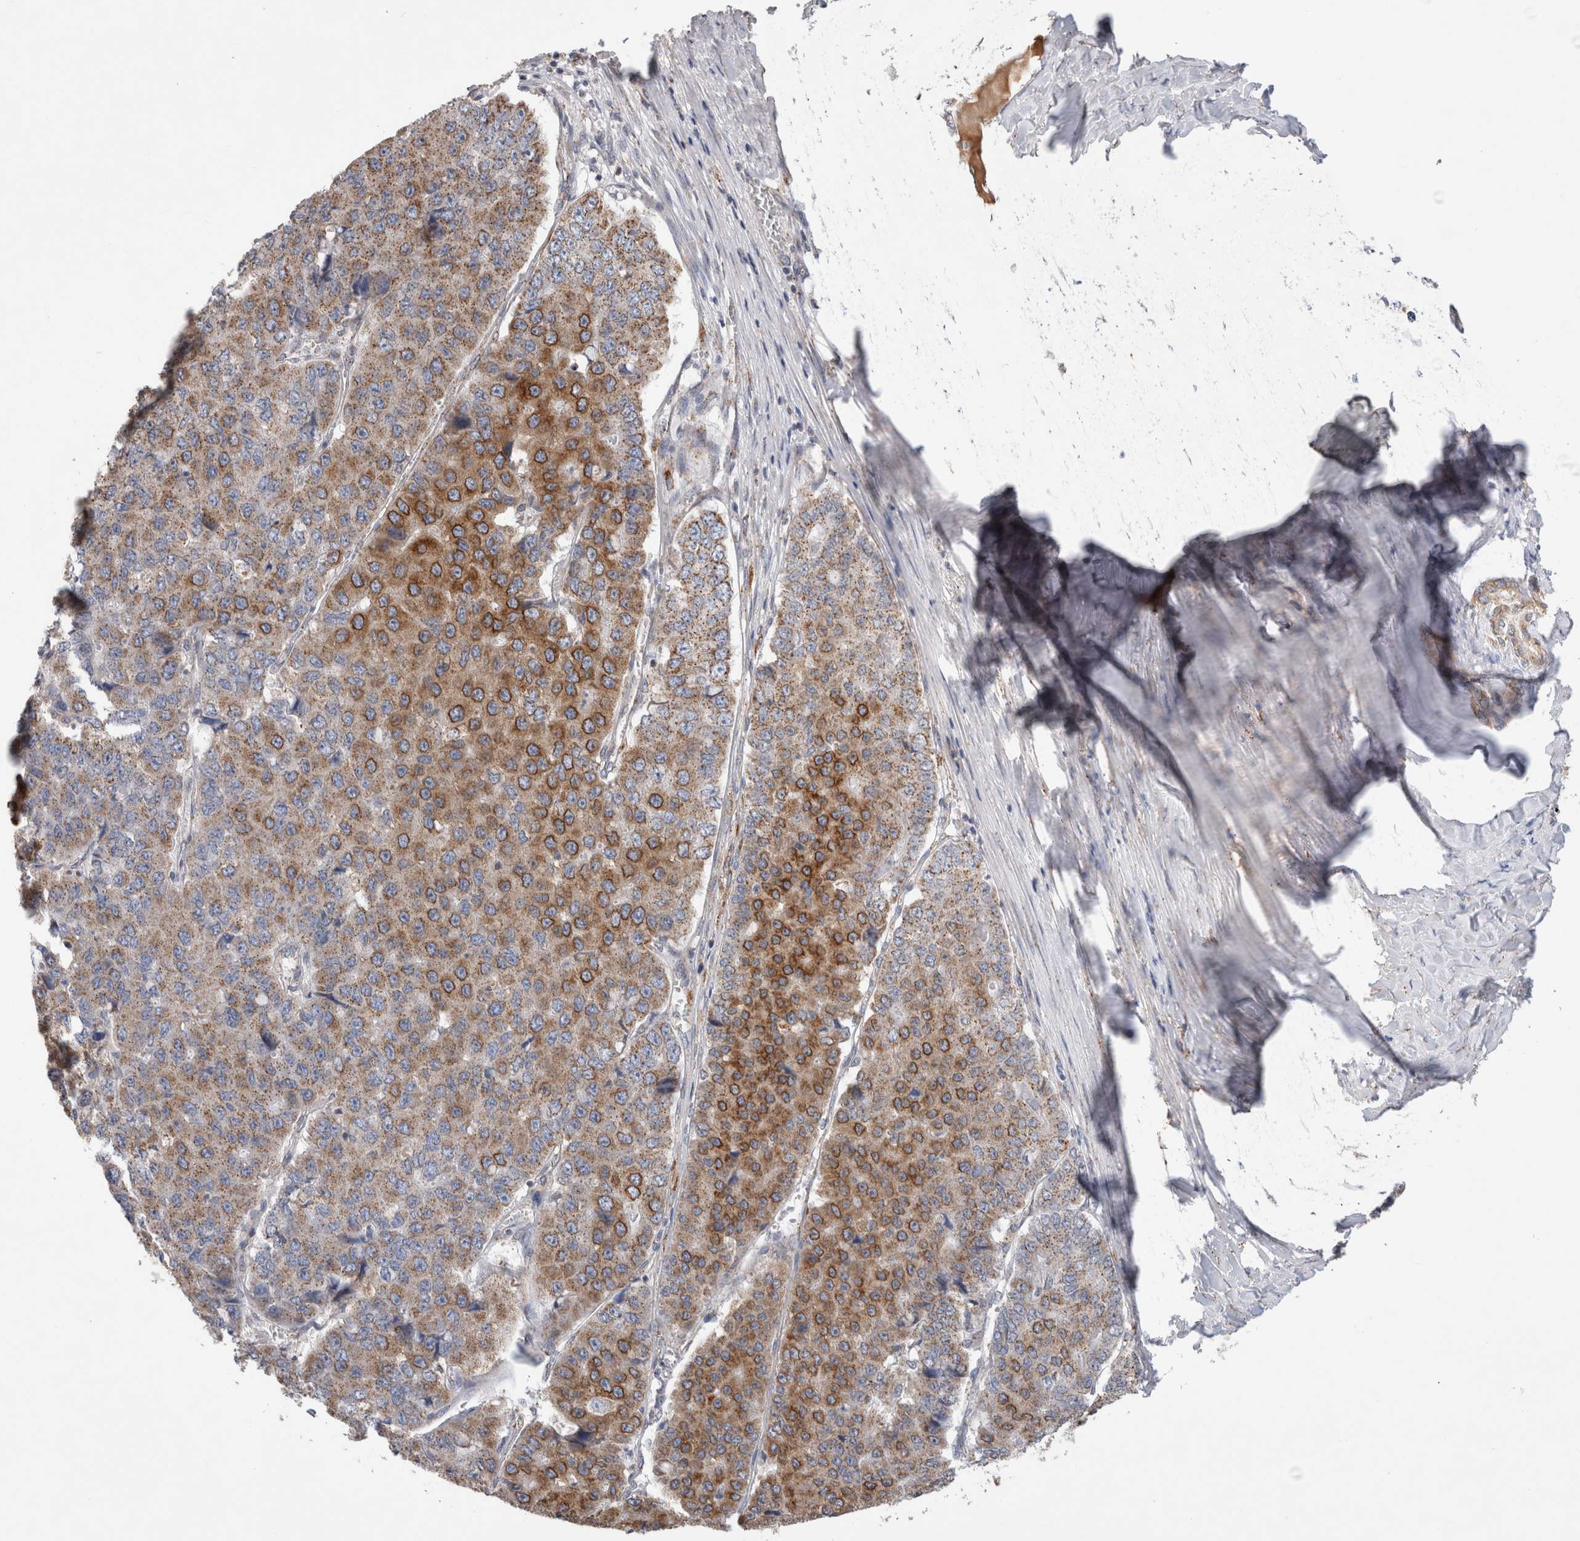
{"staining": {"intensity": "moderate", "quantity": "25%-75%", "location": "cytoplasmic/membranous"}, "tissue": "pancreatic cancer", "cell_type": "Tumor cells", "image_type": "cancer", "snomed": [{"axis": "morphology", "description": "Adenocarcinoma, NOS"}, {"axis": "topography", "description": "Pancreas"}], "caption": "A brown stain shows moderate cytoplasmic/membranous staining of a protein in human pancreatic adenocarcinoma tumor cells. The protein of interest is stained brown, and the nuclei are stained in blue (DAB IHC with brightfield microscopy, high magnification).", "gene": "IARS2", "patient": {"sex": "male", "age": 50}}